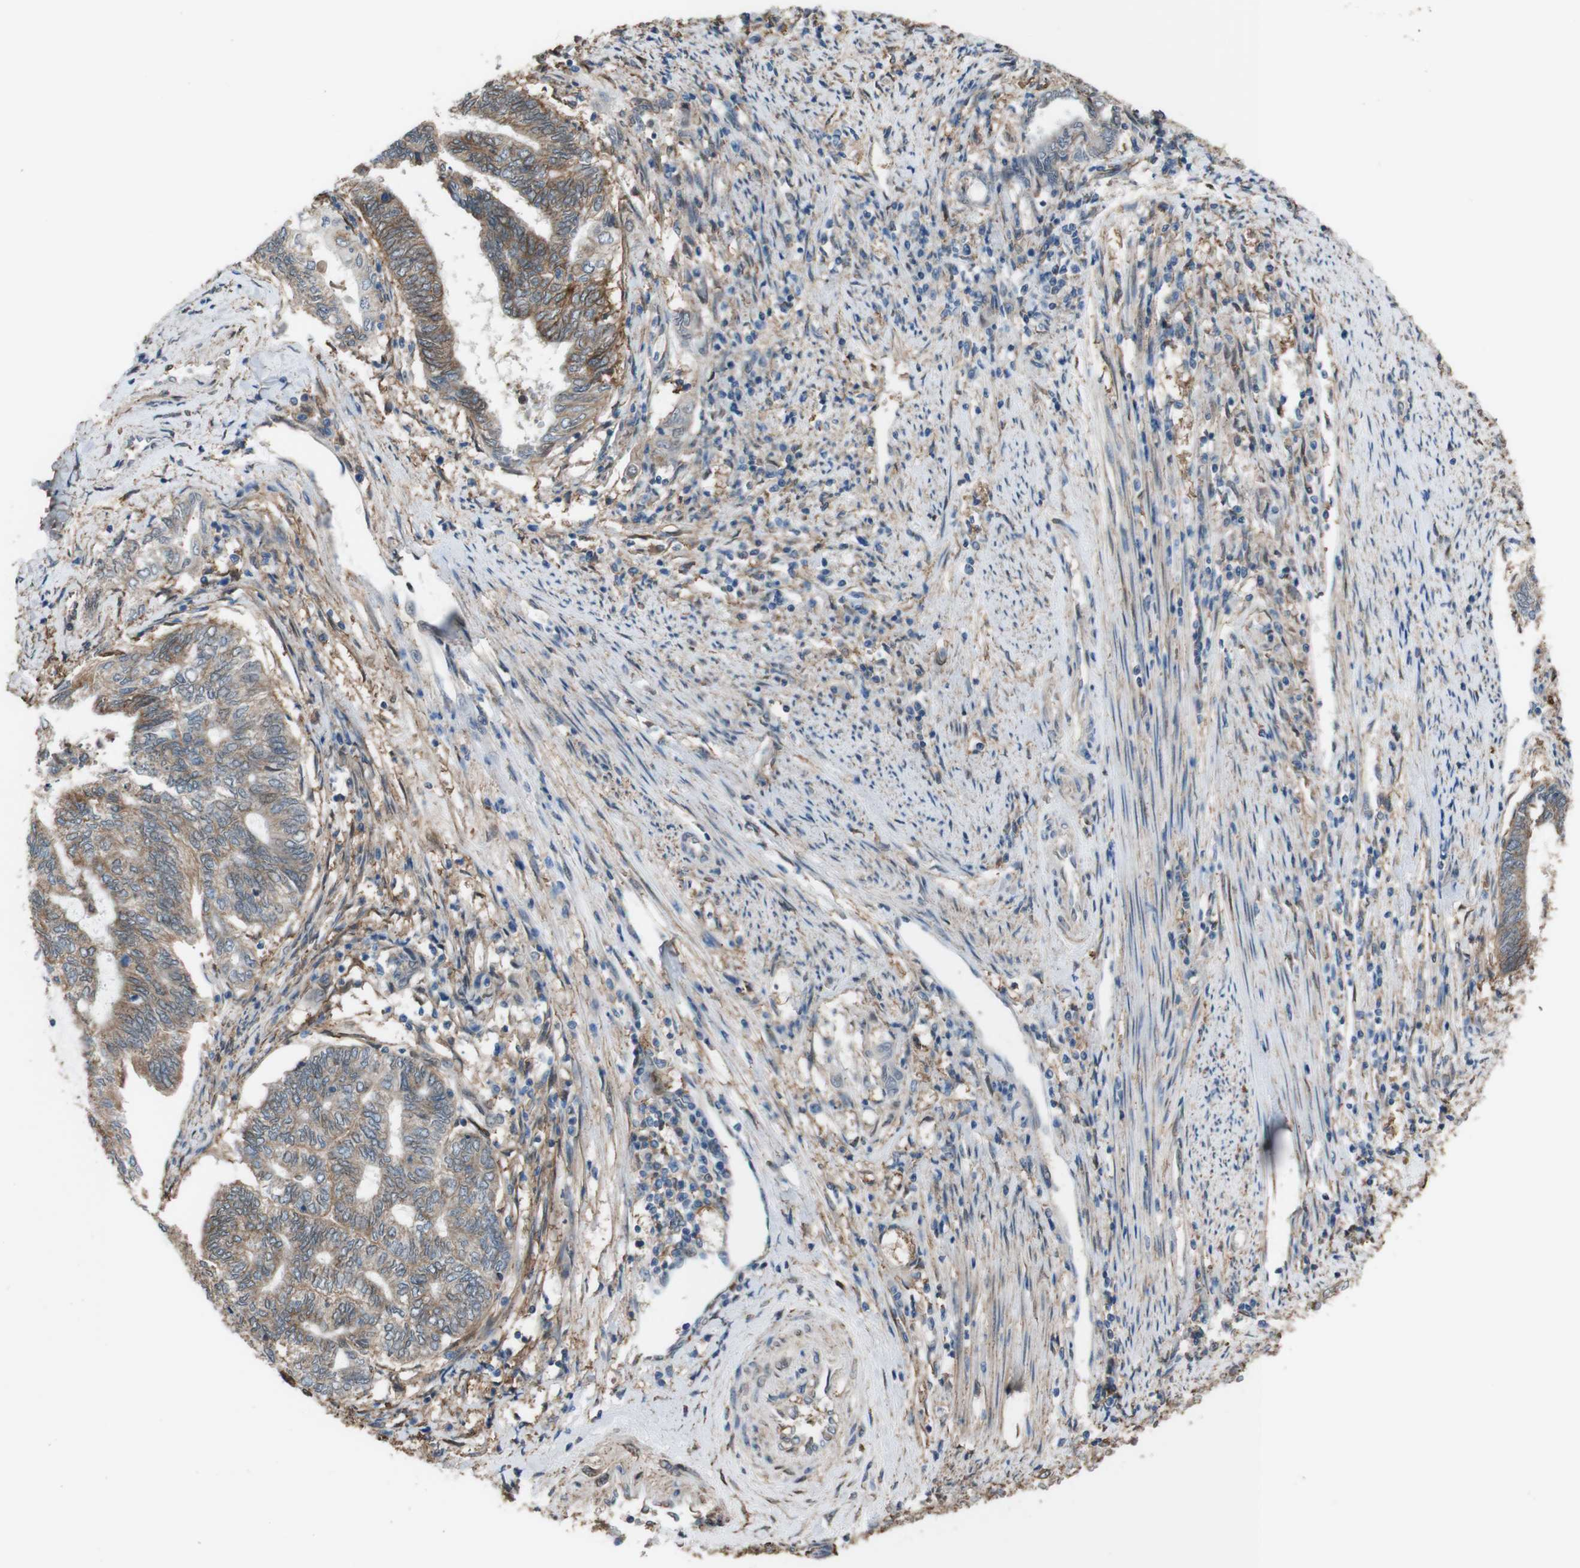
{"staining": {"intensity": "moderate", "quantity": "25%-75%", "location": "cytoplasmic/membranous"}, "tissue": "endometrial cancer", "cell_type": "Tumor cells", "image_type": "cancer", "snomed": [{"axis": "morphology", "description": "Adenocarcinoma, NOS"}, {"axis": "topography", "description": "Uterus"}, {"axis": "topography", "description": "Endometrium"}], "caption": "Immunohistochemistry photomicrograph of human adenocarcinoma (endometrial) stained for a protein (brown), which demonstrates medium levels of moderate cytoplasmic/membranous positivity in about 25%-75% of tumor cells.", "gene": "ATP2B1", "patient": {"sex": "female", "age": 70}}